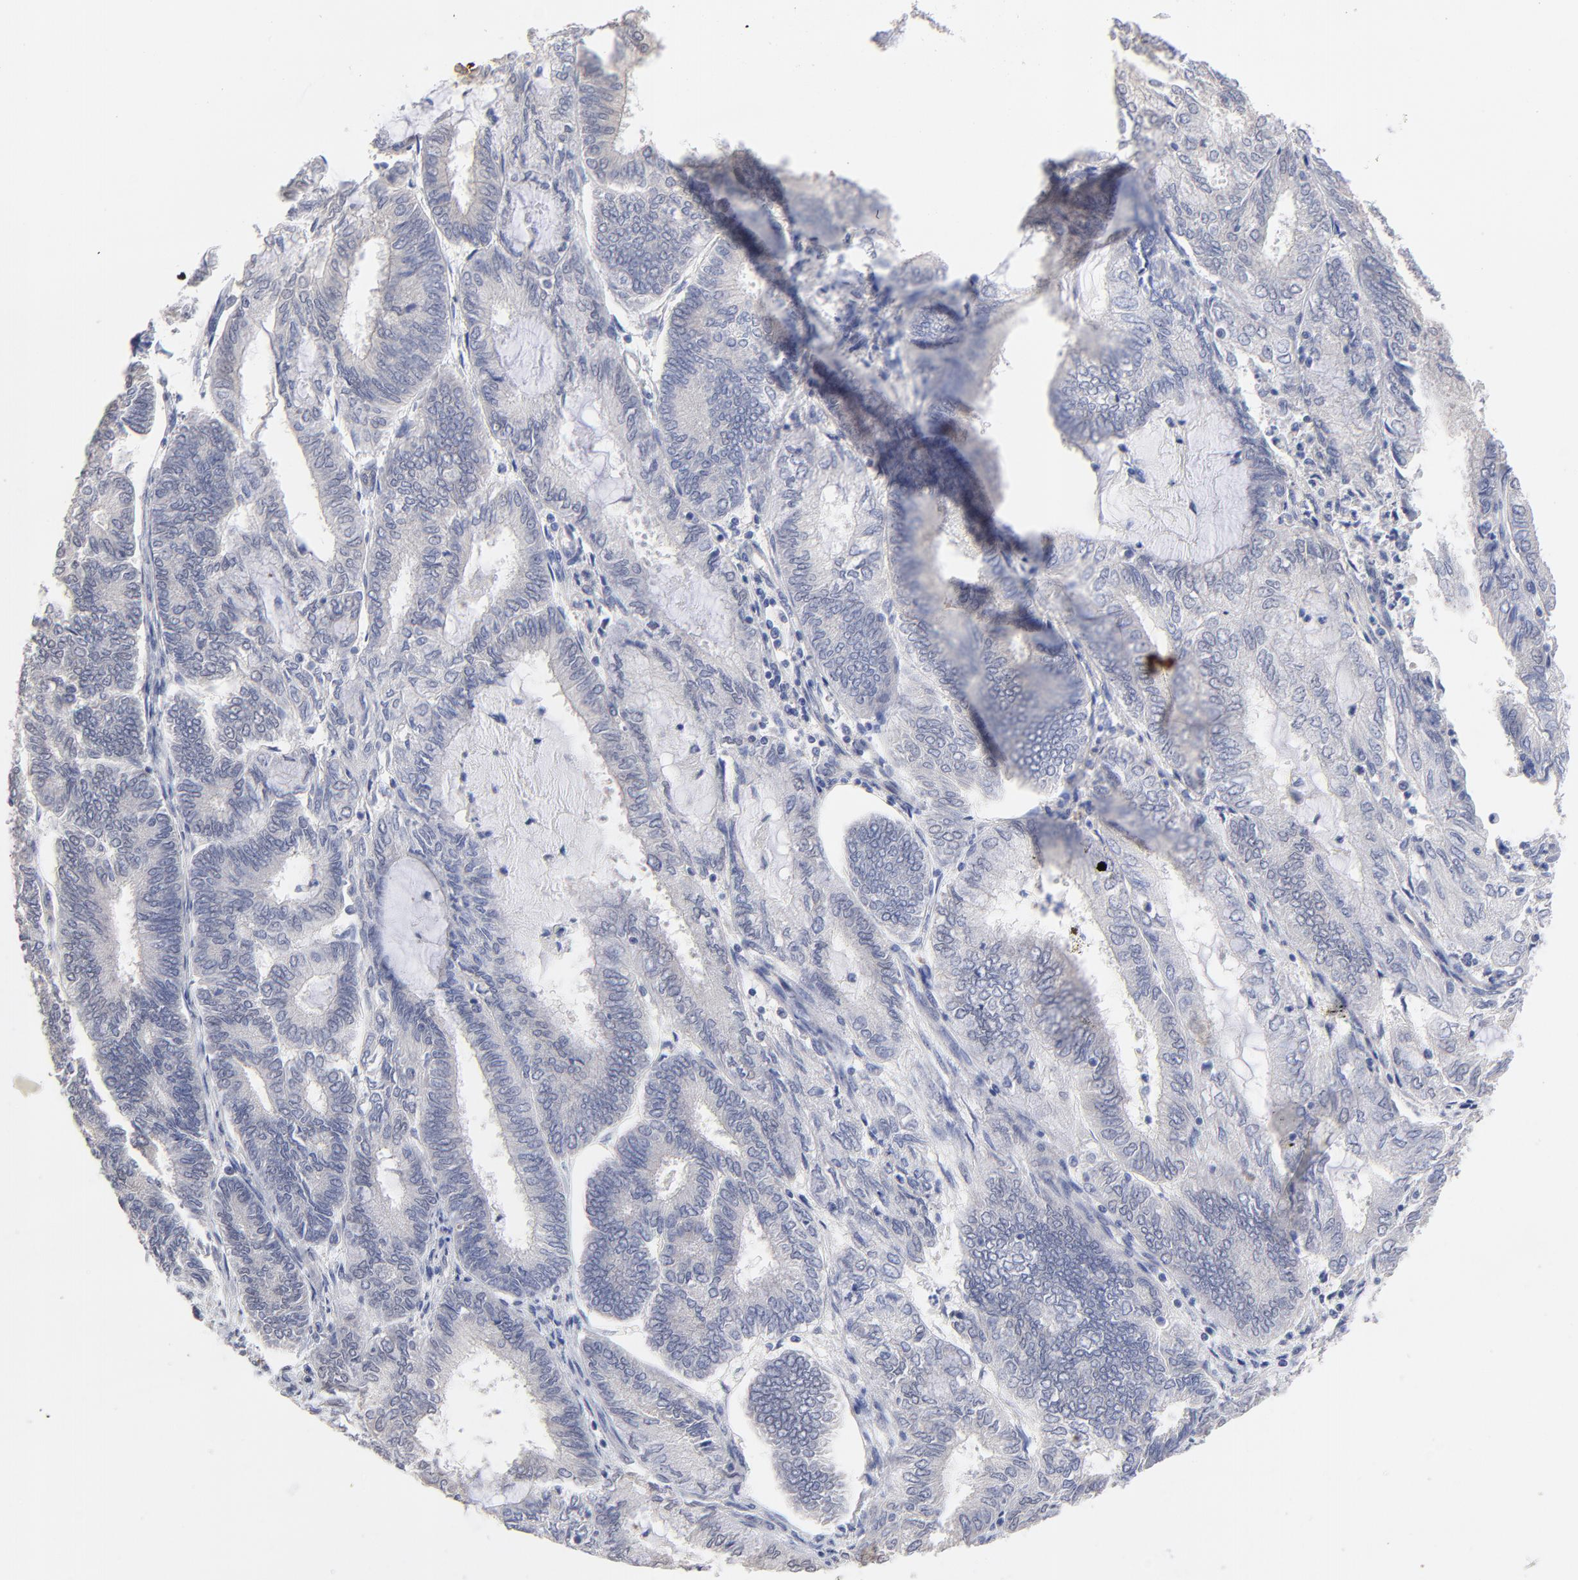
{"staining": {"intensity": "negative", "quantity": "none", "location": "none"}, "tissue": "endometrial cancer", "cell_type": "Tumor cells", "image_type": "cancer", "snomed": [{"axis": "morphology", "description": "Adenocarcinoma, NOS"}, {"axis": "topography", "description": "Endometrium"}], "caption": "Human adenocarcinoma (endometrial) stained for a protein using IHC displays no positivity in tumor cells.", "gene": "TWNK", "patient": {"sex": "female", "age": 59}}